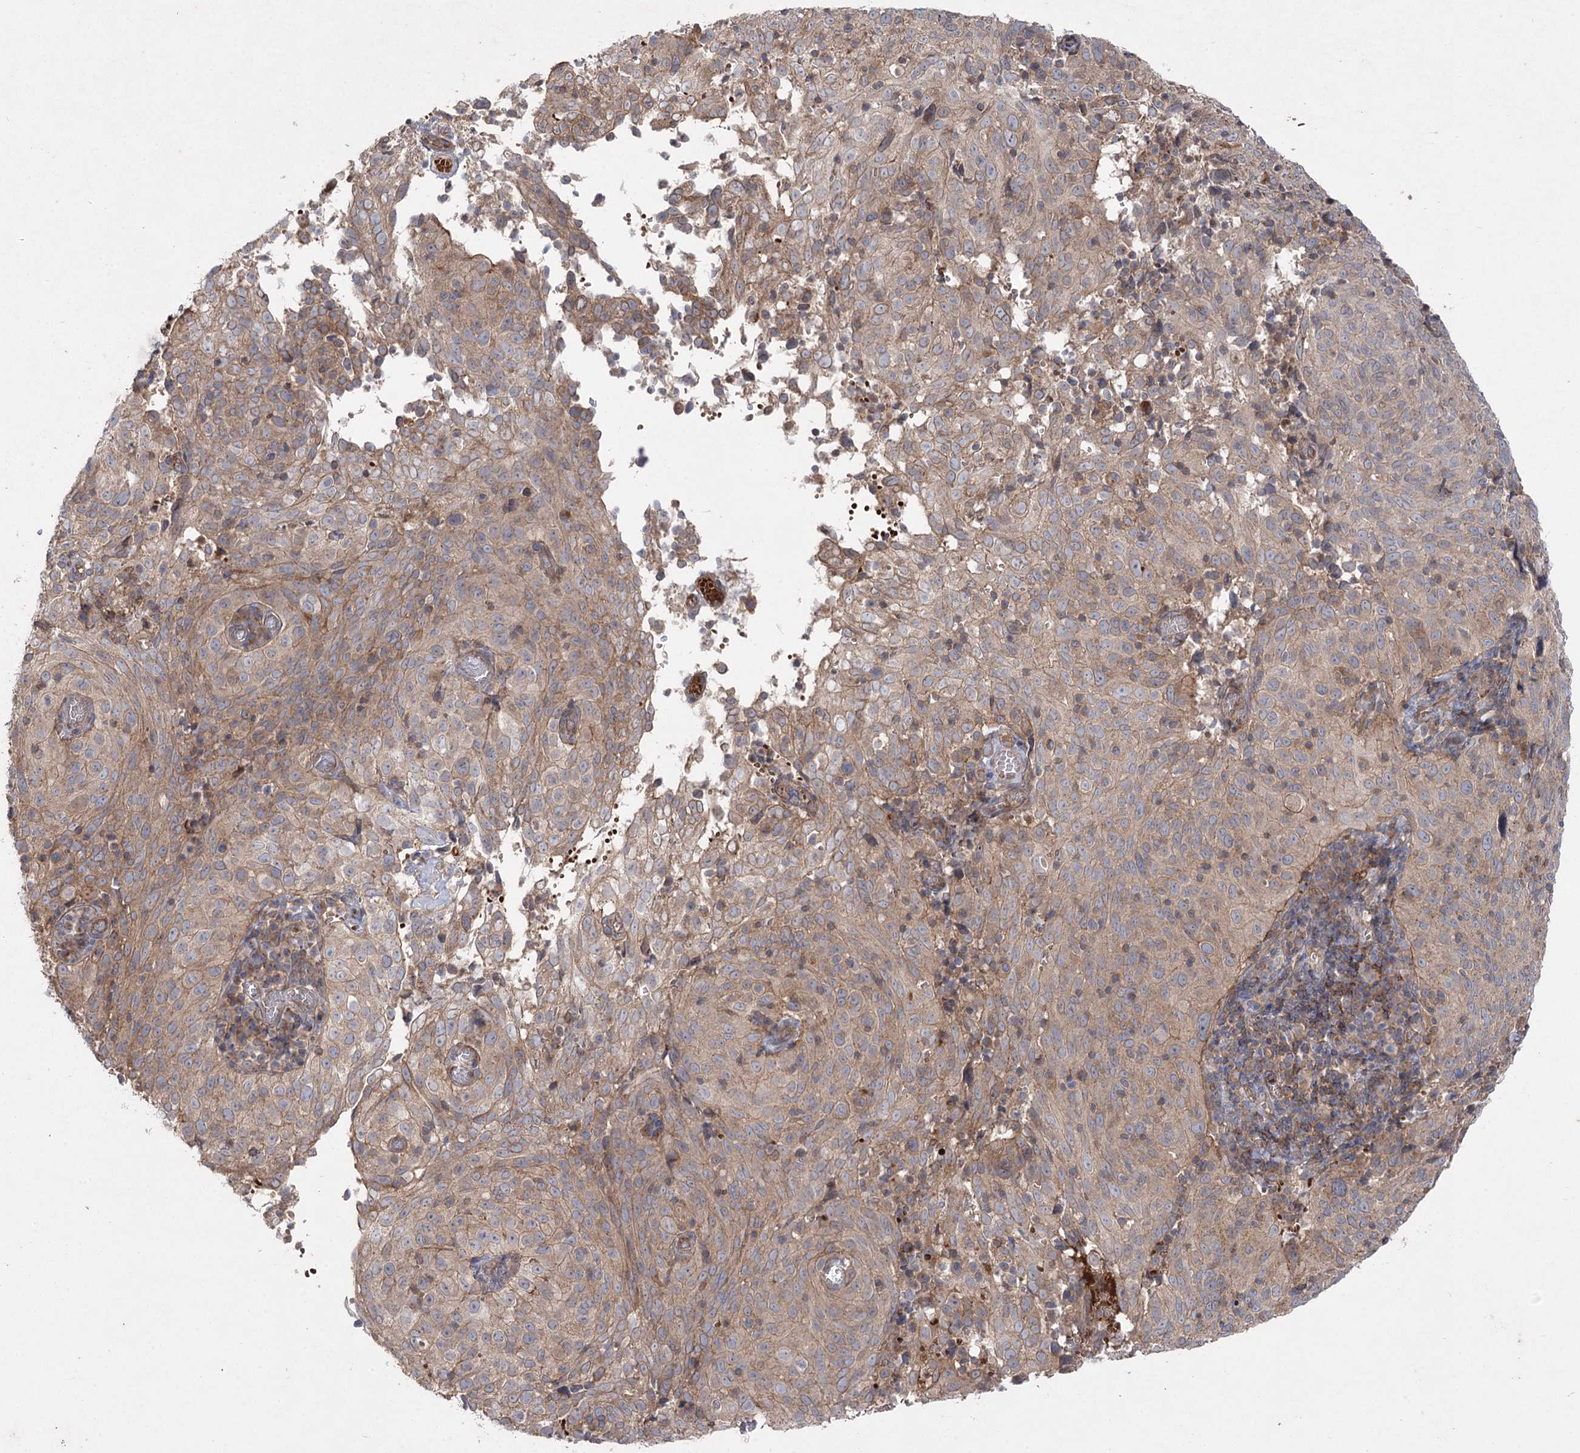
{"staining": {"intensity": "moderate", "quantity": ">75%", "location": "cytoplasmic/membranous"}, "tissue": "cervical cancer", "cell_type": "Tumor cells", "image_type": "cancer", "snomed": [{"axis": "morphology", "description": "Squamous cell carcinoma, NOS"}, {"axis": "topography", "description": "Cervix"}], "caption": "There is medium levels of moderate cytoplasmic/membranous expression in tumor cells of cervical cancer (squamous cell carcinoma), as demonstrated by immunohistochemical staining (brown color).", "gene": "KIAA0825", "patient": {"sex": "female", "age": 31}}